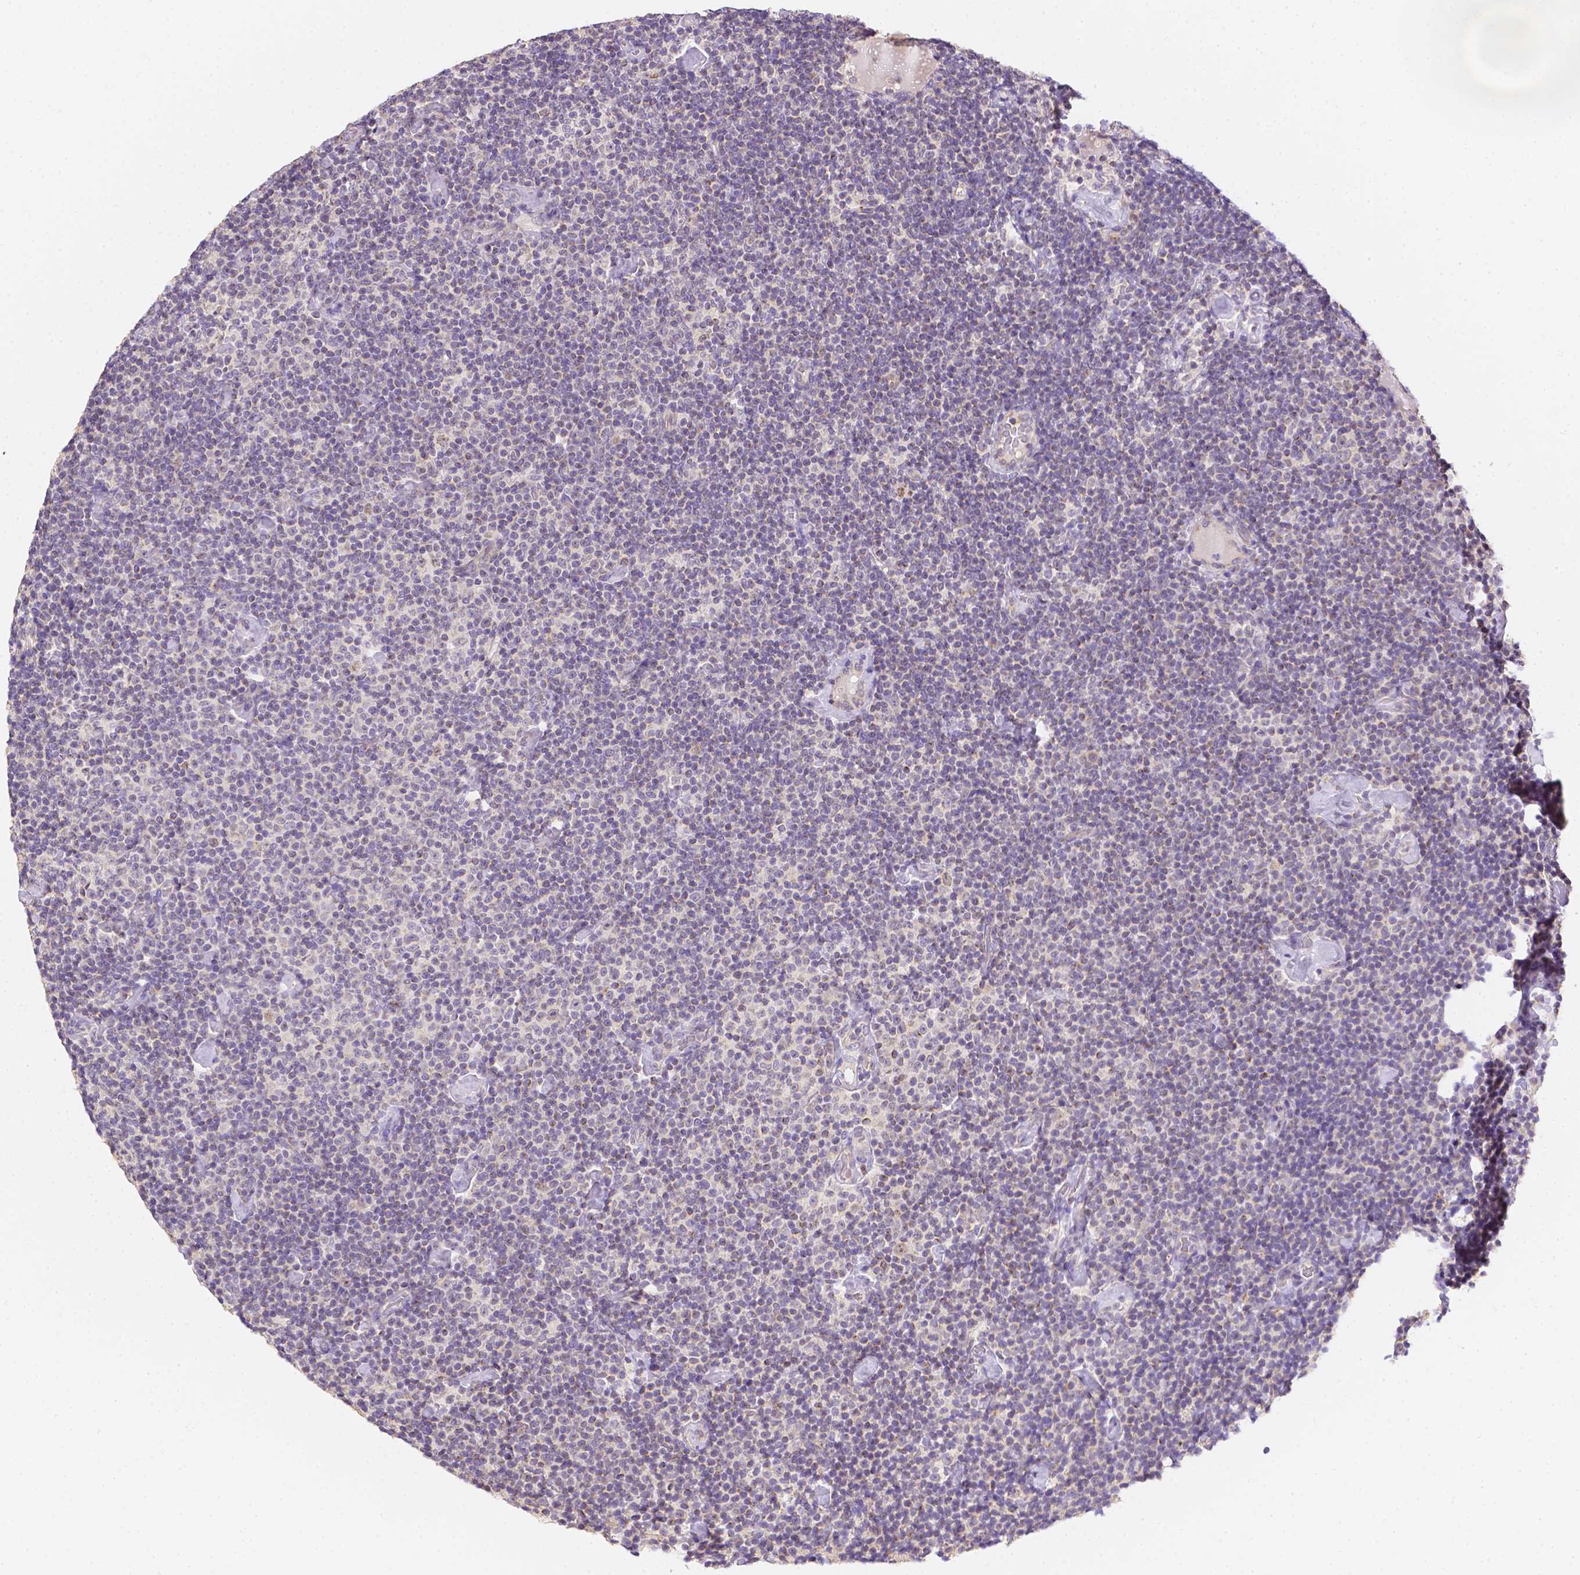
{"staining": {"intensity": "negative", "quantity": "none", "location": "none"}, "tissue": "lymphoma", "cell_type": "Tumor cells", "image_type": "cancer", "snomed": [{"axis": "morphology", "description": "Malignant lymphoma, non-Hodgkin's type, Low grade"}, {"axis": "topography", "description": "Lymph node"}], "caption": "This is a histopathology image of immunohistochemistry (IHC) staining of lymphoma, which shows no expression in tumor cells.", "gene": "C10orf67", "patient": {"sex": "male", "age": 81}}